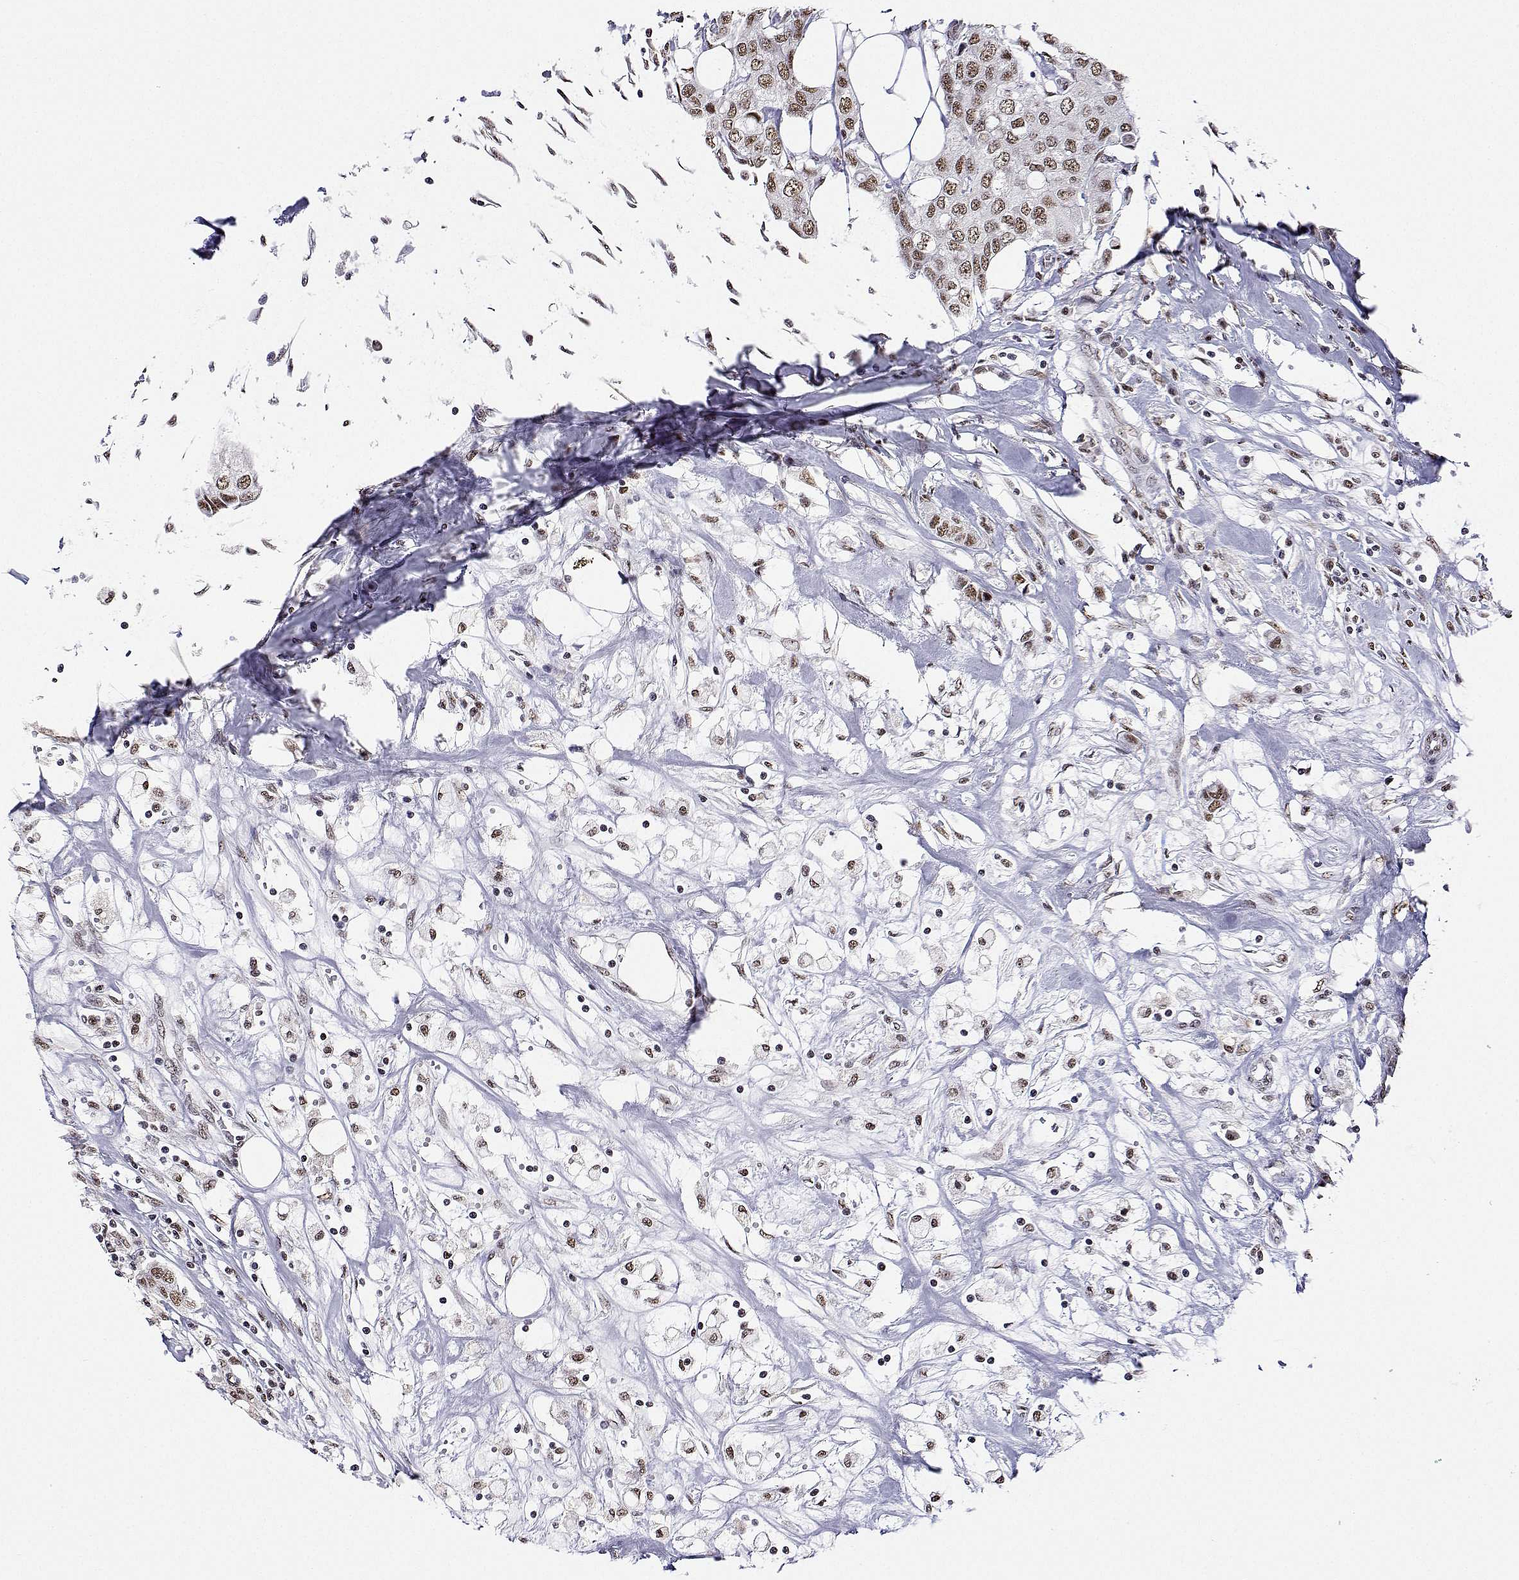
{"staining": {"intensity": "moderate", "quantity": ">75%", "location": "nuclear"}, "tissue": "breast cancer", "cell_type": "Tumor cells", "image_type": "cancer", "snomed": [{"axis": "morphology", "description": "Normal tissue, NOS"}, {"axis": "morphology", "description": "Duct carcinoma"}, {"axis": "topography", "description": "Breast"}], "caption": "IHC (DAB) staining of breast invasive ductal carcinoma displays moderate nuclear protein positivity in about >75% of tumor cells.", "gene": "ADAR", "patient": {"sex": "female", "age": 43}}